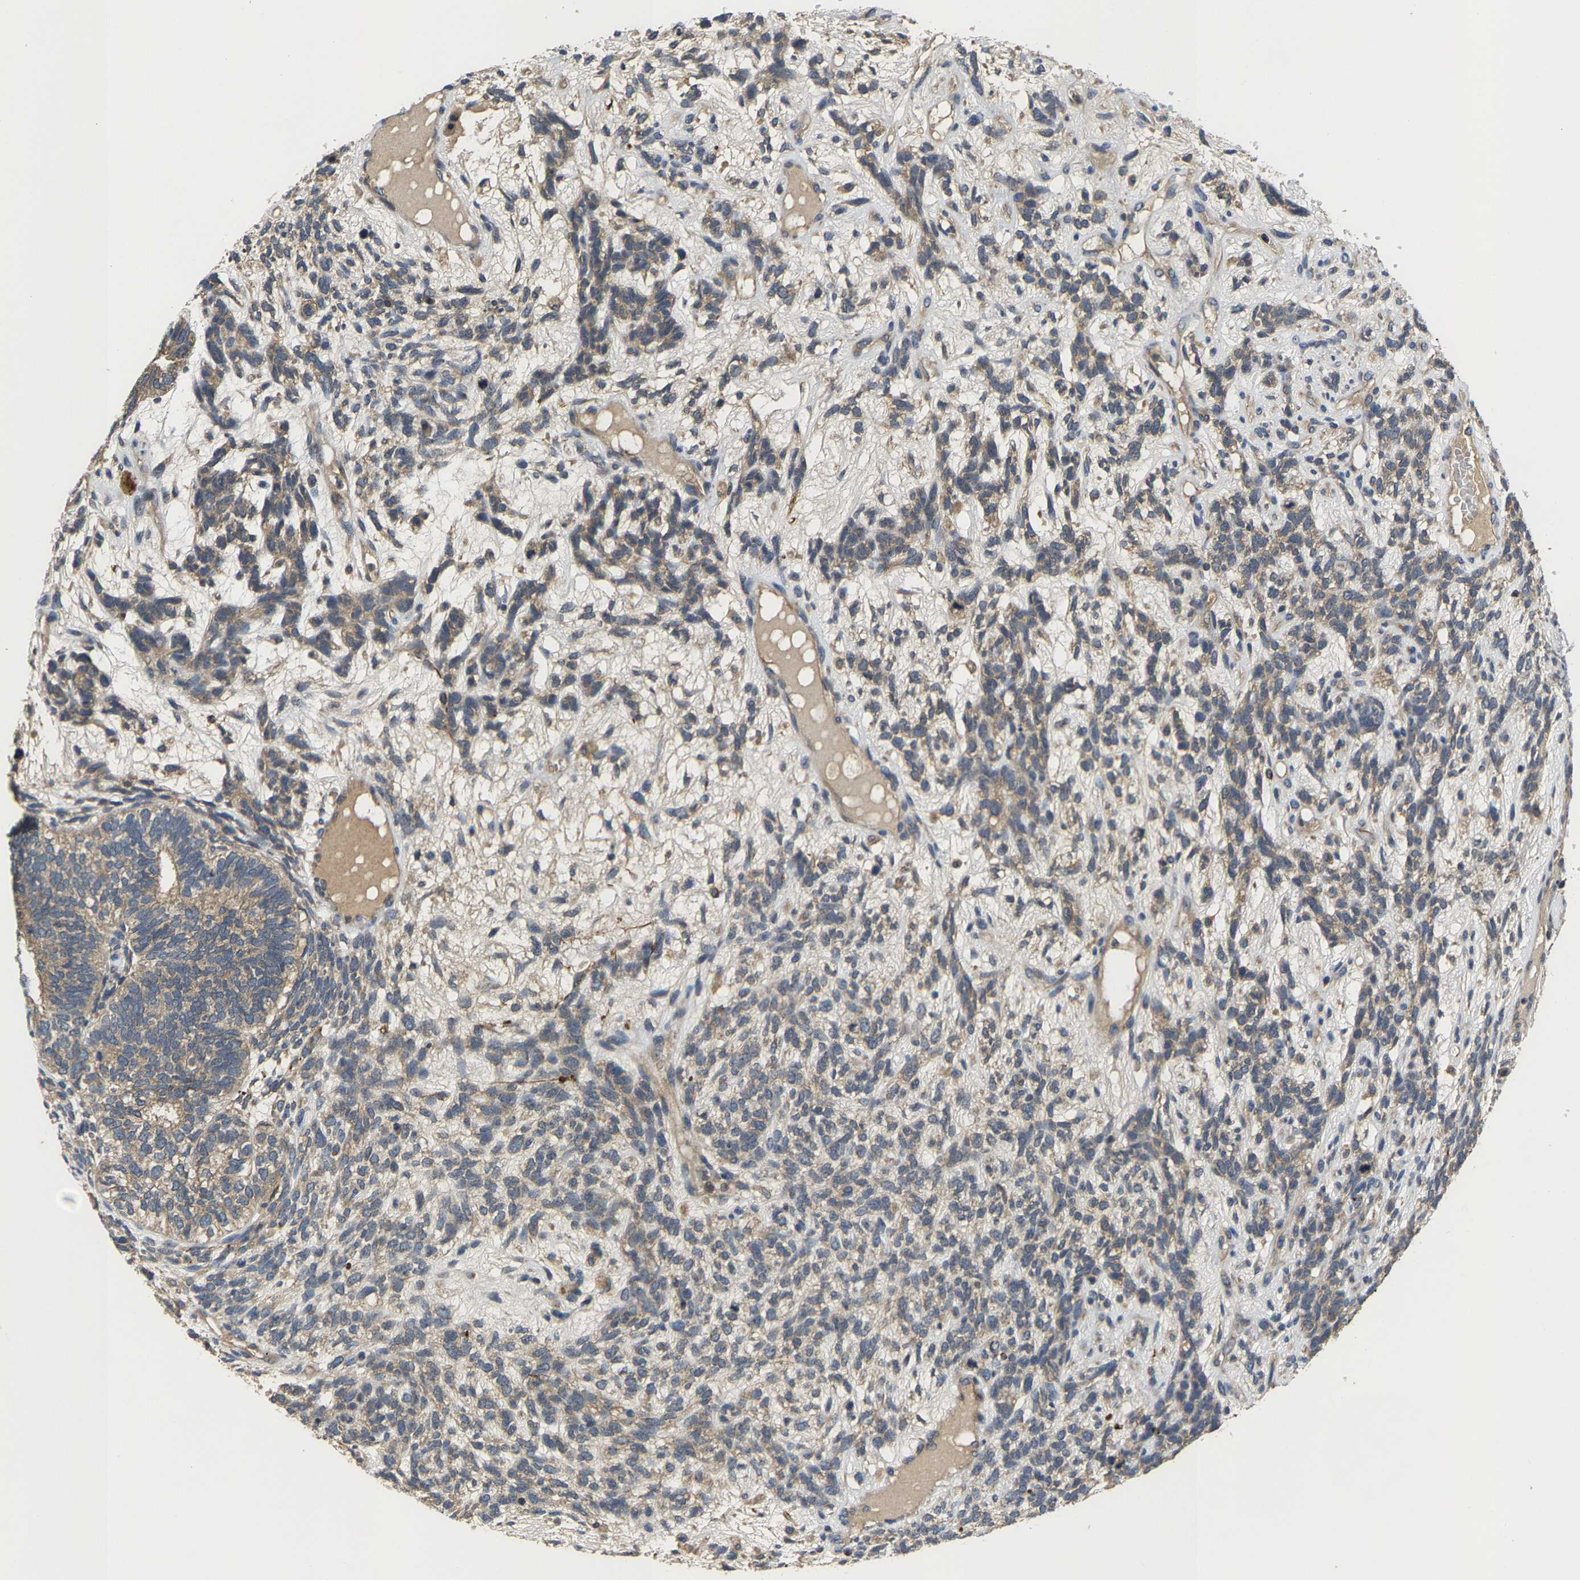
{"staining": {"intensity": "weak", "quantity": "25%-75%", "location": "cytoplasmic/membranous"}, "tissue": "testis cancer", "cell_type": "Tumor cells", "image_type": "cancer", "snomed": [{"axis": "morphology", "description": "Seminoma, NOS"}, {"axis": "topography", "description": "Testis"}], "caption": "Testis cancer stained with DAB (3,3'-diaminobenzidine) IHC shows low levels of weak cytoplasmic/membranous expression in about 25%-75% of tumor cells. (Brightfield microscopy of DAB IHC at high magnification).", "gene": "AGBL3", "patient": {"sex": "male", "age": 28}}